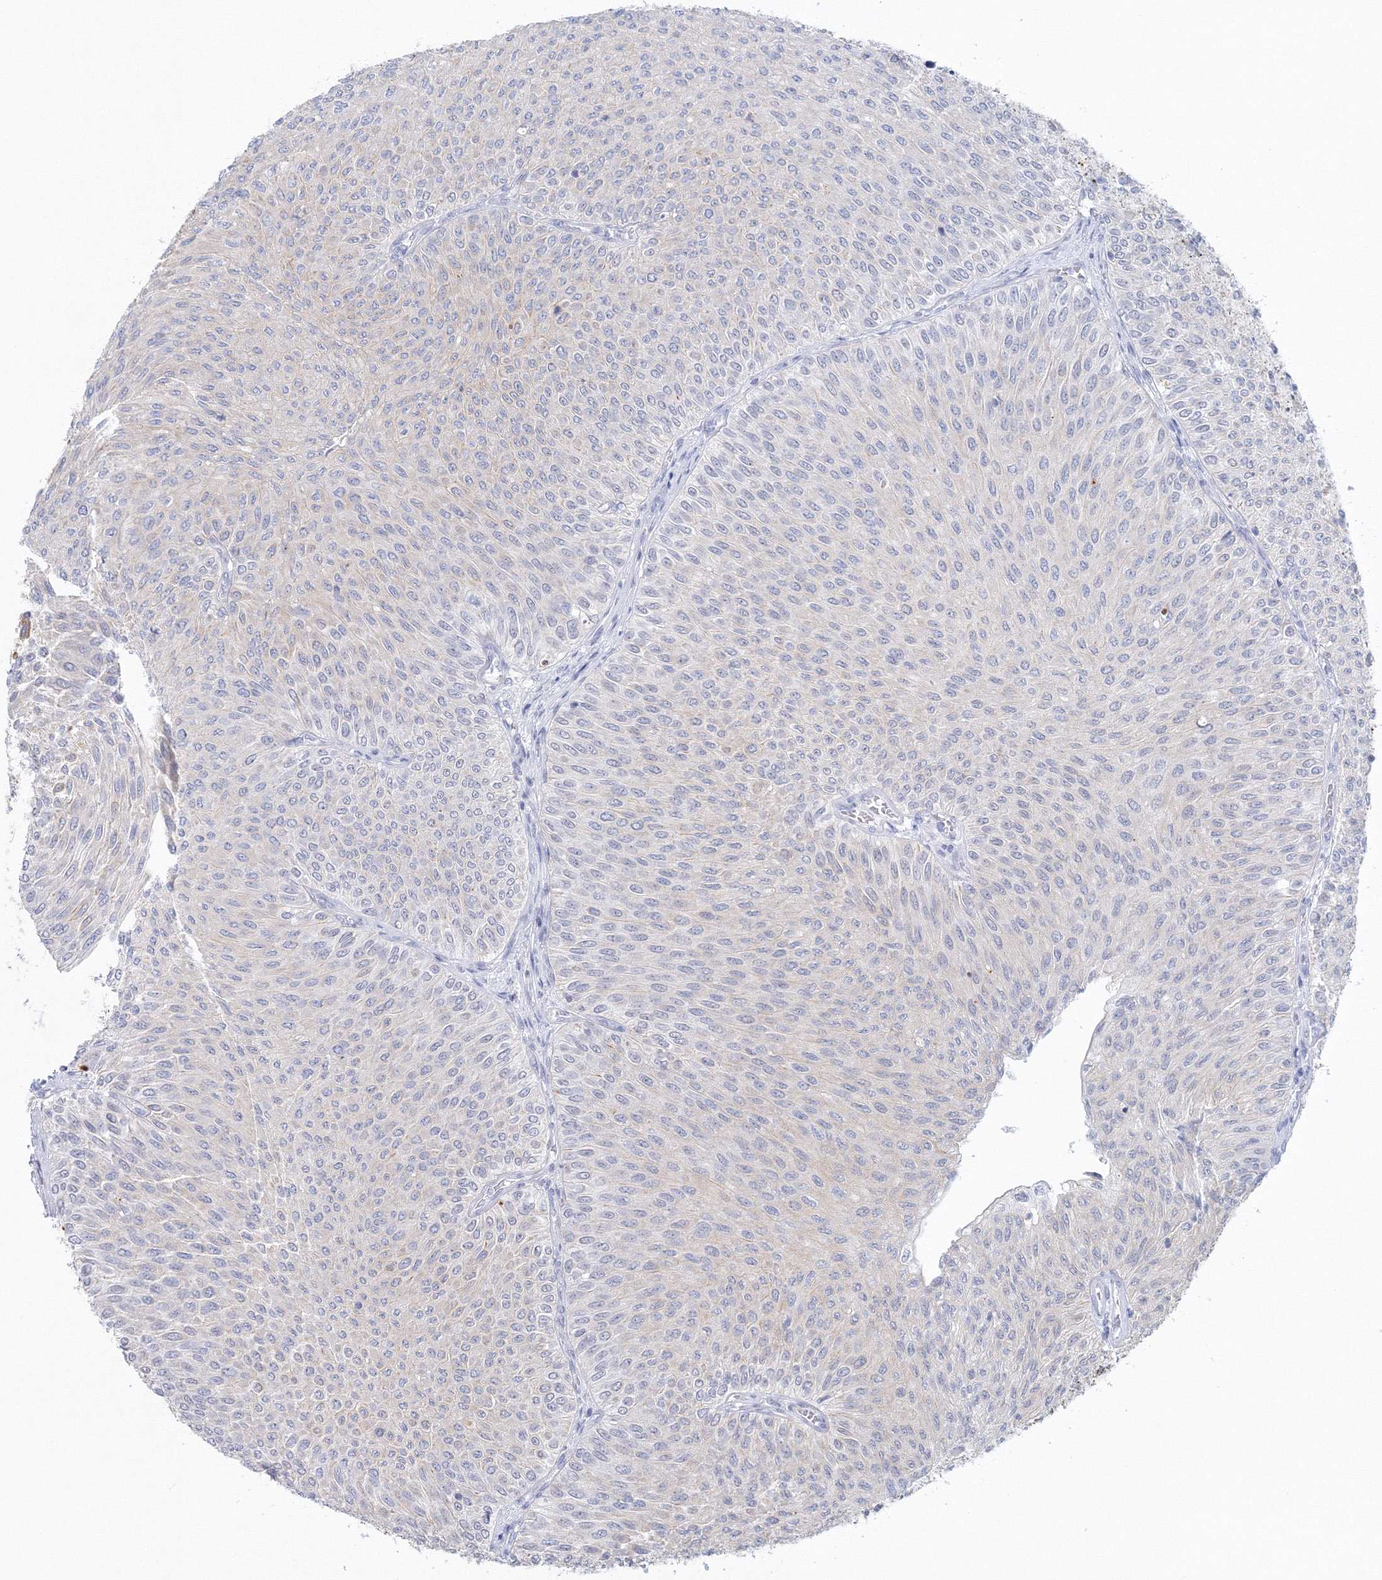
{"staining": {"intensity": "negative", "quantity": "none", "location": "none"}, "tissue": "urothelial cancer", "cell_type": "Tumor cells", "image_type": "cancer", "snomed": [{"axis": "morphology", "description": "Urothelial carcinoma, Low grade"}, {"axis": "topography", "description": "Urinary bladder"}], "caption": "Urothelial cancer was stained to show a protein in brown. There is no significant expression in tumor cells.", "gene": "VSIG1", "patient": {"sex": "male", "age": 78}}